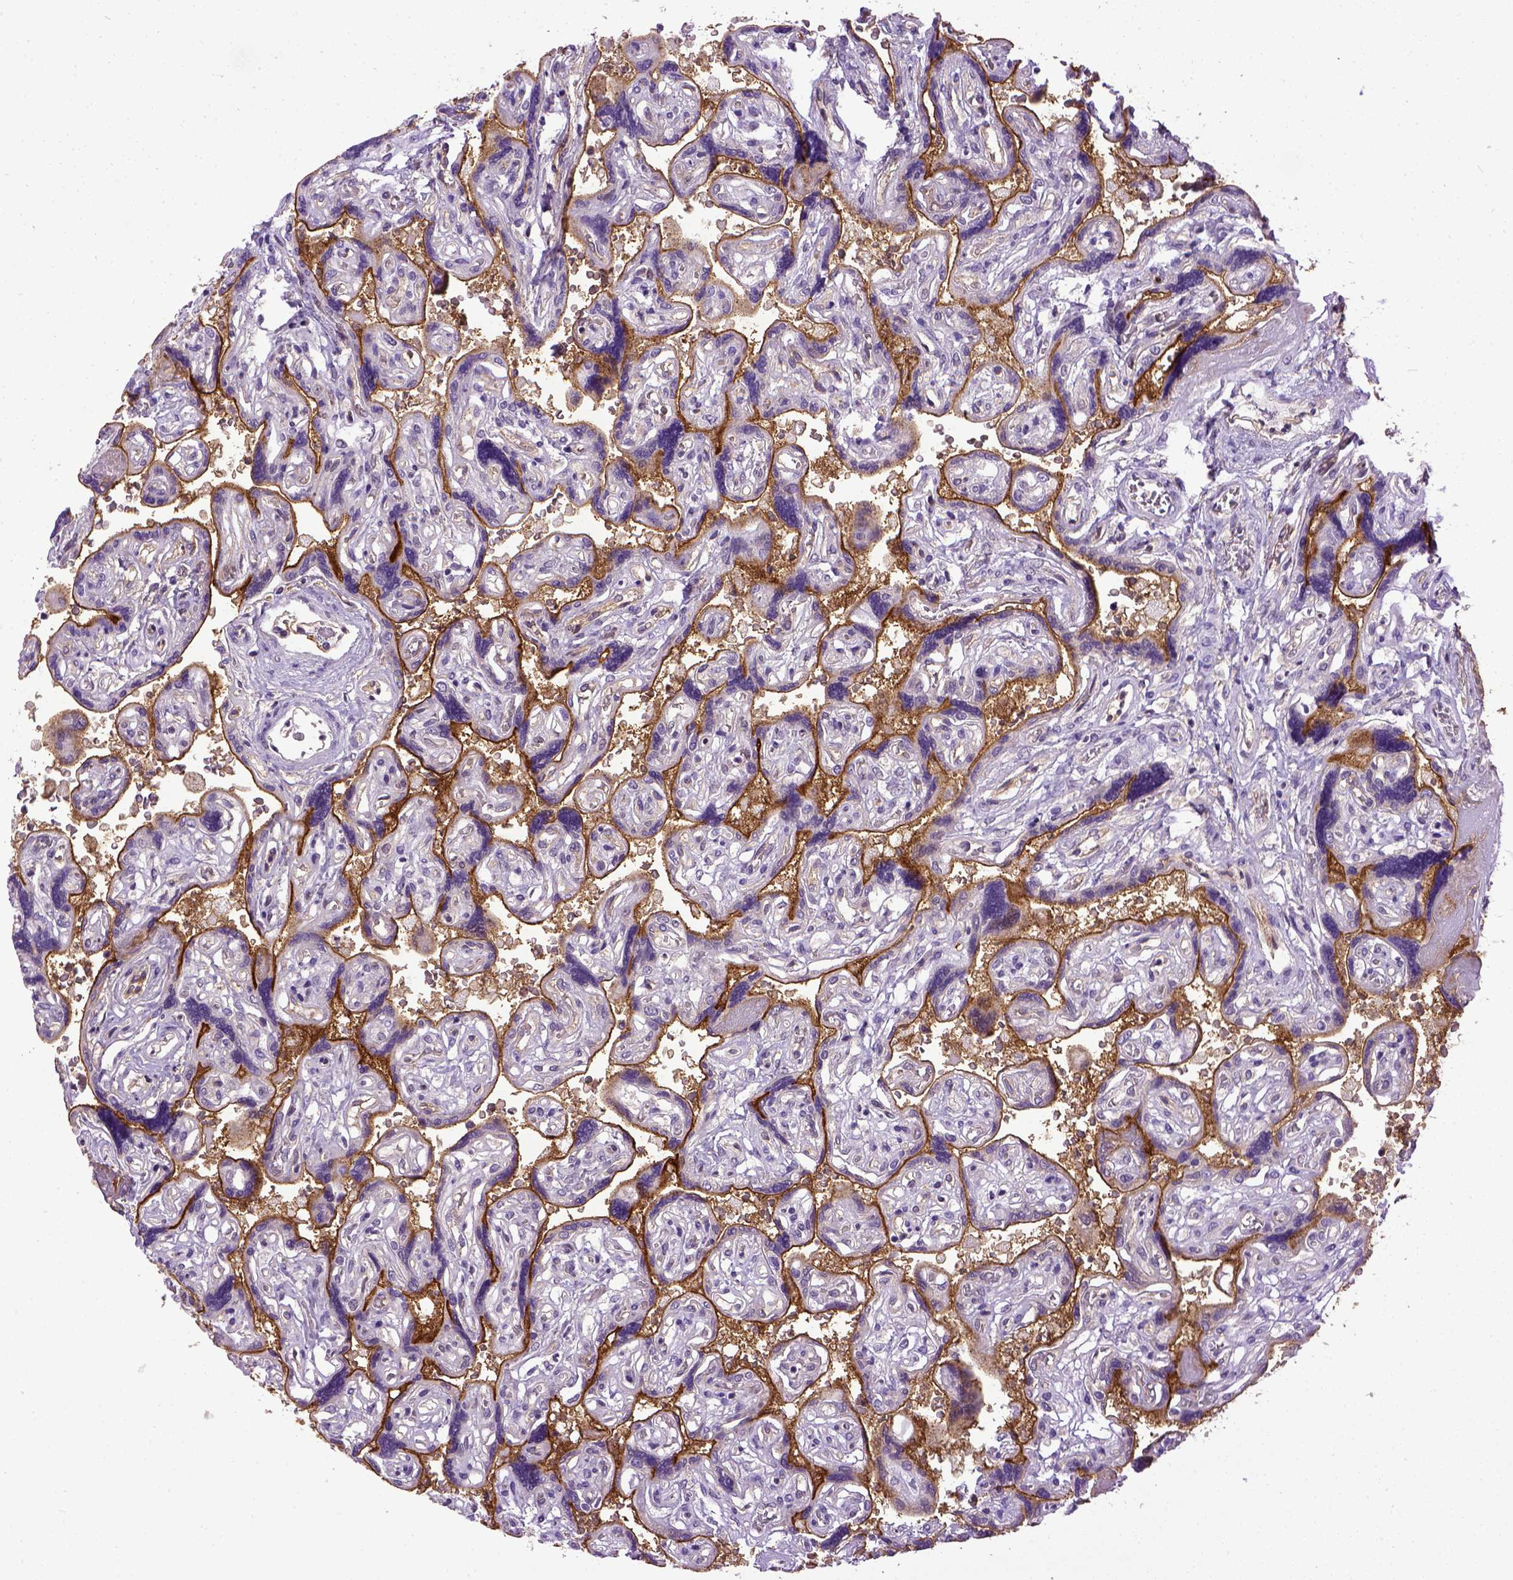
{"staining": {"intensity": "negative", "quantity": "none", "location": "none"}, "tissue": "placenta", "cell_type": "Decidual cells", "image_type": "normal", "snomed": [{"axis": "morphology", "description": "Normal tissue, NOS"}, {"axis": "topography", "description": "Placenta"}], "caption": "The immunohistochemistry micrograph has no significant expression in decidual cells of placenta. (Stains: DAB immunohistochemistry with hematoxylin counter stain, Microscopy: brightfield microscopy at high magnification).", "gene": "ENG", "patient": {"sex": "female", "age": 32}}